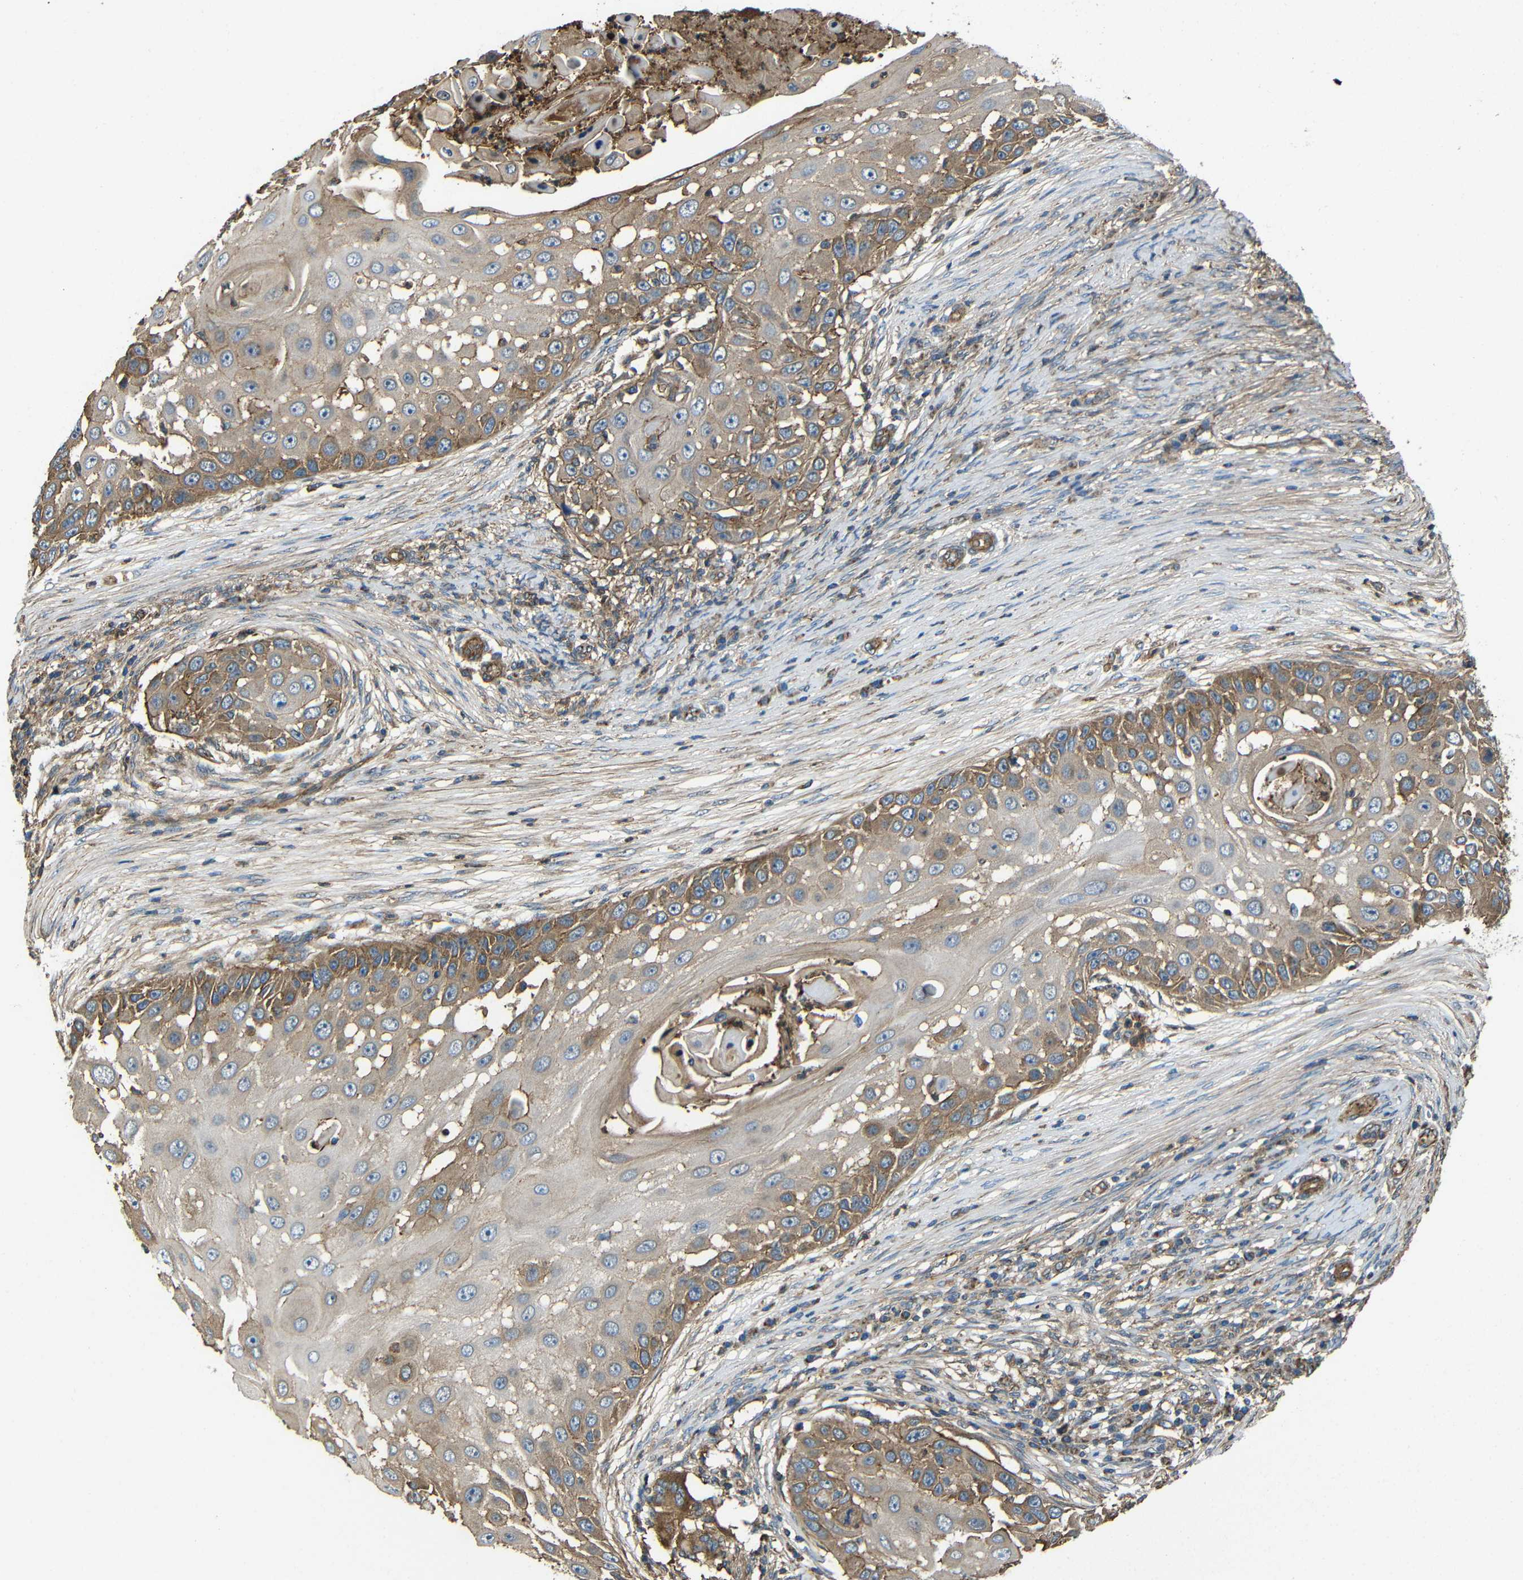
{"staining": {"intensity": "moderate", "quantity": ">75%", "location": "cytoplasmic/membranous"}, "tissue": "skin cancer", "cell_type": "Tumor cells", "image_type": "cancer", "snomed": [{"axis": "morphology", "description": "Squamous cell carcinoma, NOS"}, {"axis": "topography", "description": "Skin"}], "caption": "DAB immunohistochemical staining of skin cancer (squamous cell carcinoma) shows moderate cytoplasmic/membranous protein positivity in about >75% of tumor cells.", "gene": "PTCH1", "patient": {"sex": "female", "age": 44}}